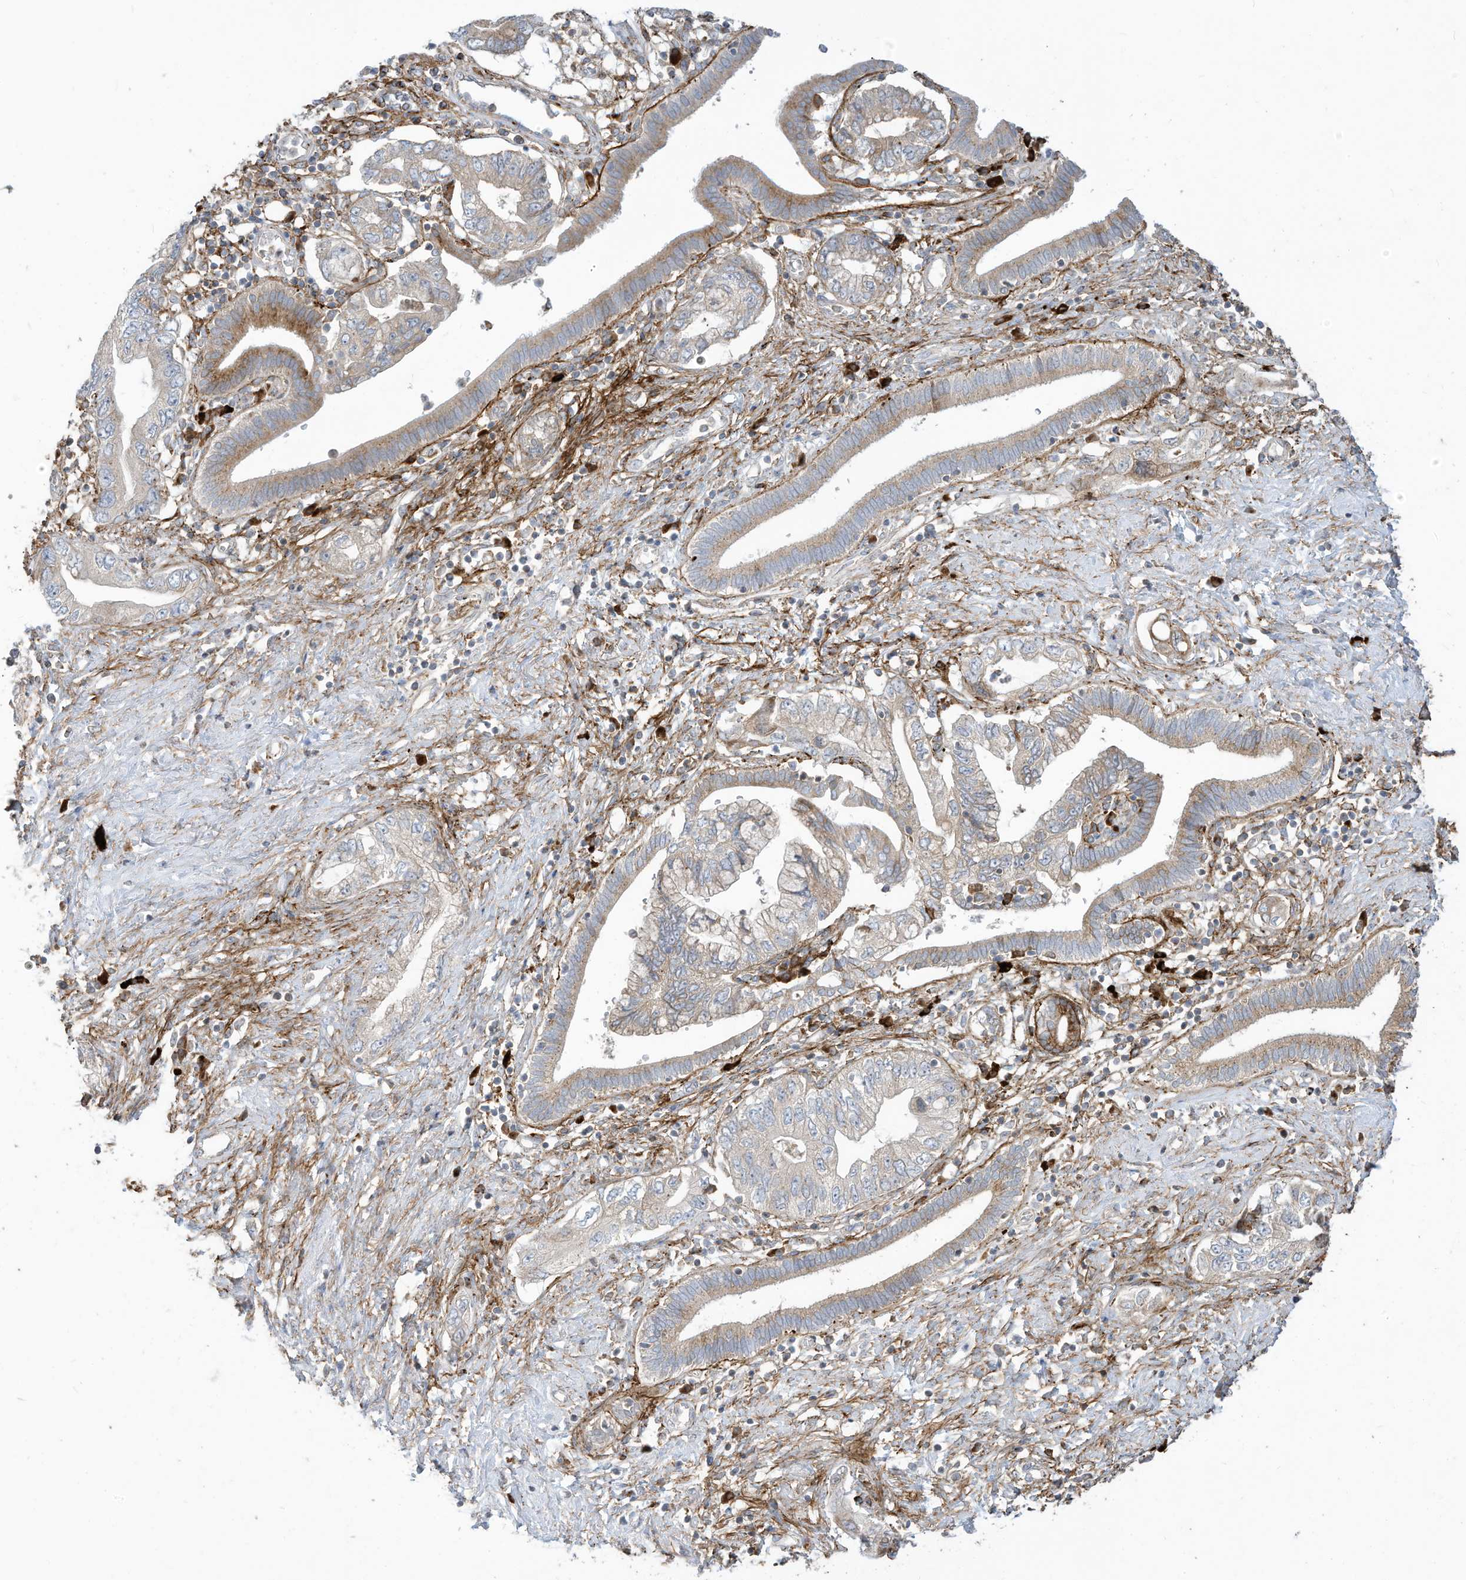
{"staining": {"intensity": "weak", "quantity": "25%-75%", "location": "cytoplasmic/membranous"}, "tissue": "pancreatic cancer", "cell_type": "Tumor cells", "image_type": "cancer", "snomed": [{"axis": "morphology", "description": "Adenocarcinoma, NOS"}, {"axis": "topography", "description": "Pancreas"}], "caption": "The immunohistochemical stain shows weak cytoplasmic/membranous expression in tumor cells of pancreatic cancer (adenocarcinoma) tissue.", "gene": "TRNAU1AP", "patient": {"sex": "female", "age": 73}}